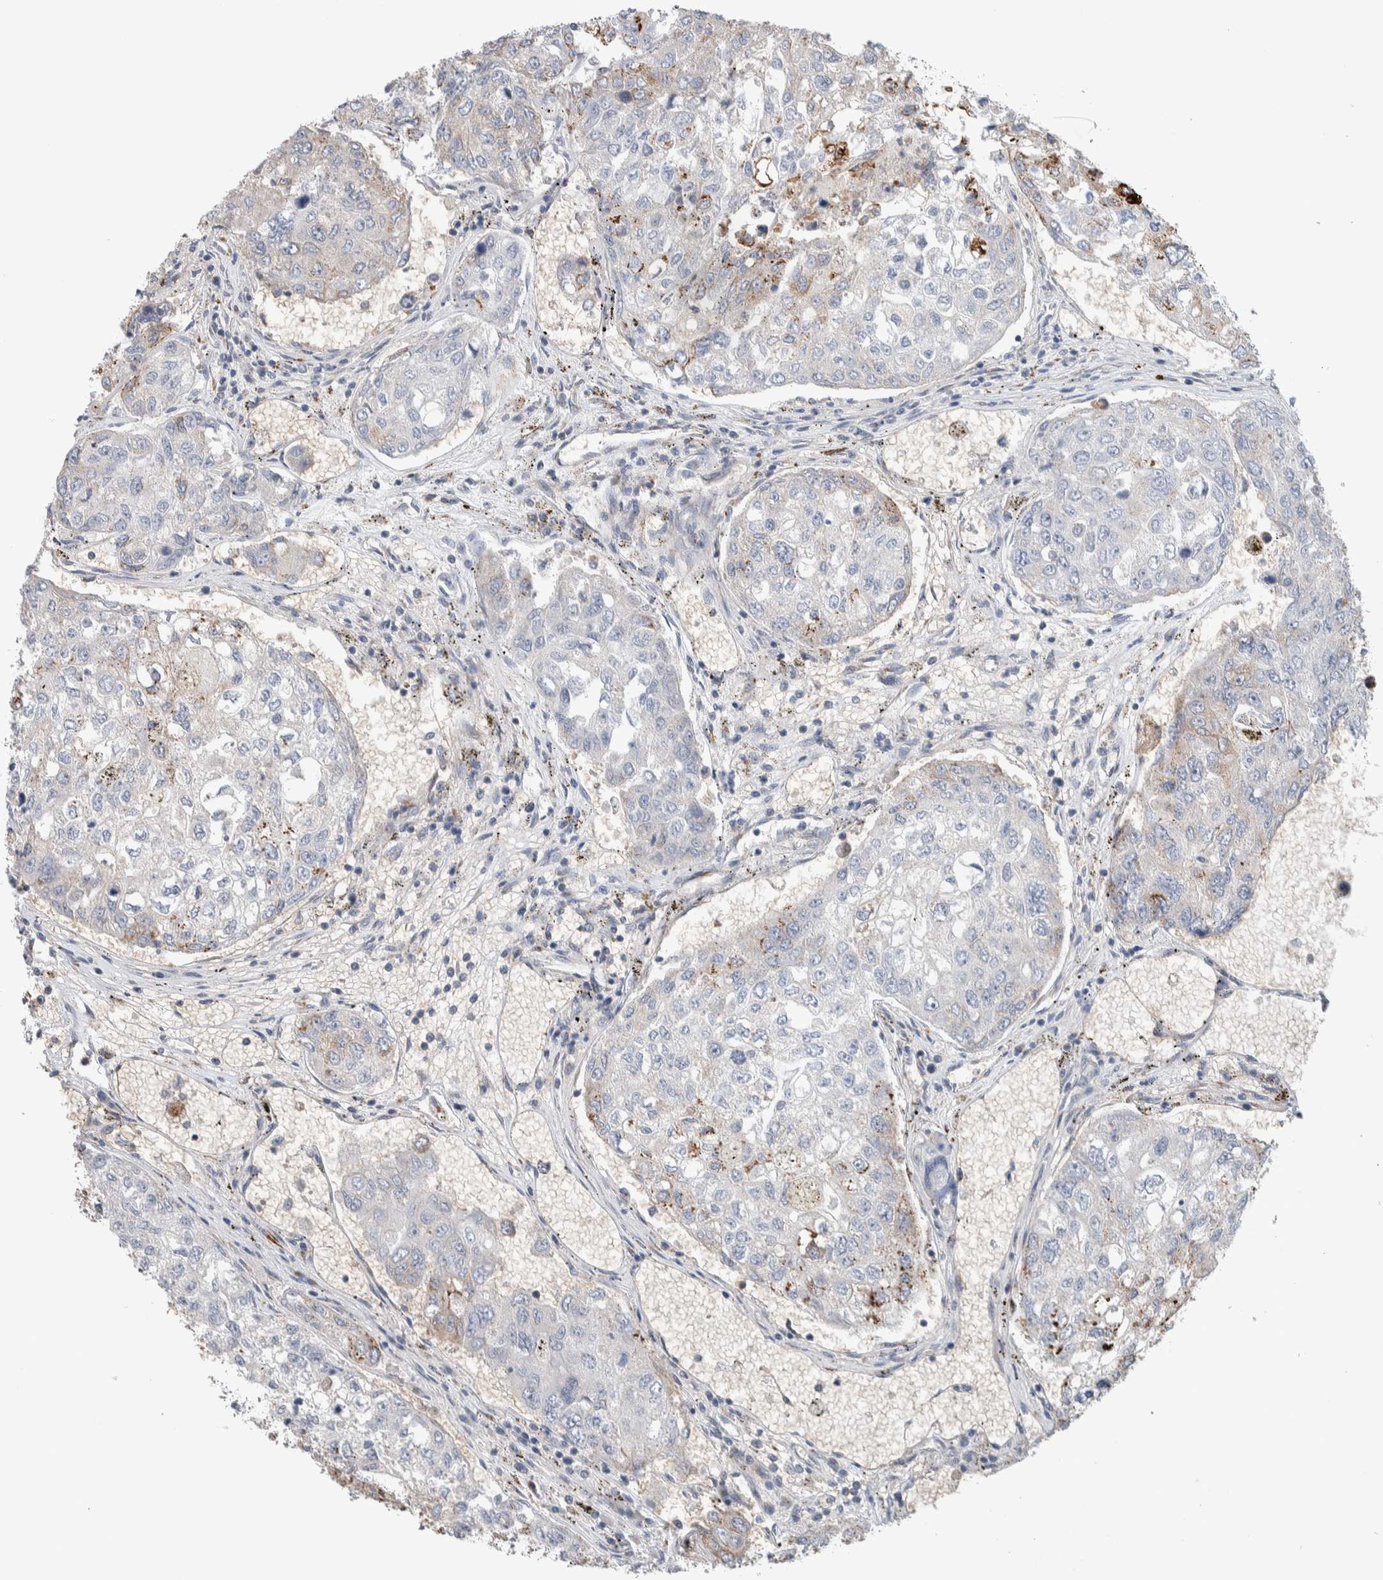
{"staining": {"intensity": "moderate", "quantity": "<25%", "location": "cytoplasmic/membranous"}, "tissue": "urothelial cancer", "cell_type": "Tumor cells", "image_type": "cancer", "snomed": [{"axis": "morphology", "description": "Urothelial carcinoma, High grade"}, {"axis": "topography", "description": "Lymph node"}, {"axis": "topography", "description": "Urinary bladder"}], "caption": "This histopathology image demonstrates urothelial carcinoma (high-grade) stained with IHC to label a protein in brown. The cytoplasmic/membranous of tumor cells show moderate positivity for the protein. Nuclei are counter-stained blue.", "gene": "SLC38A10", "patient": {"sex": "male", "age": 51}}